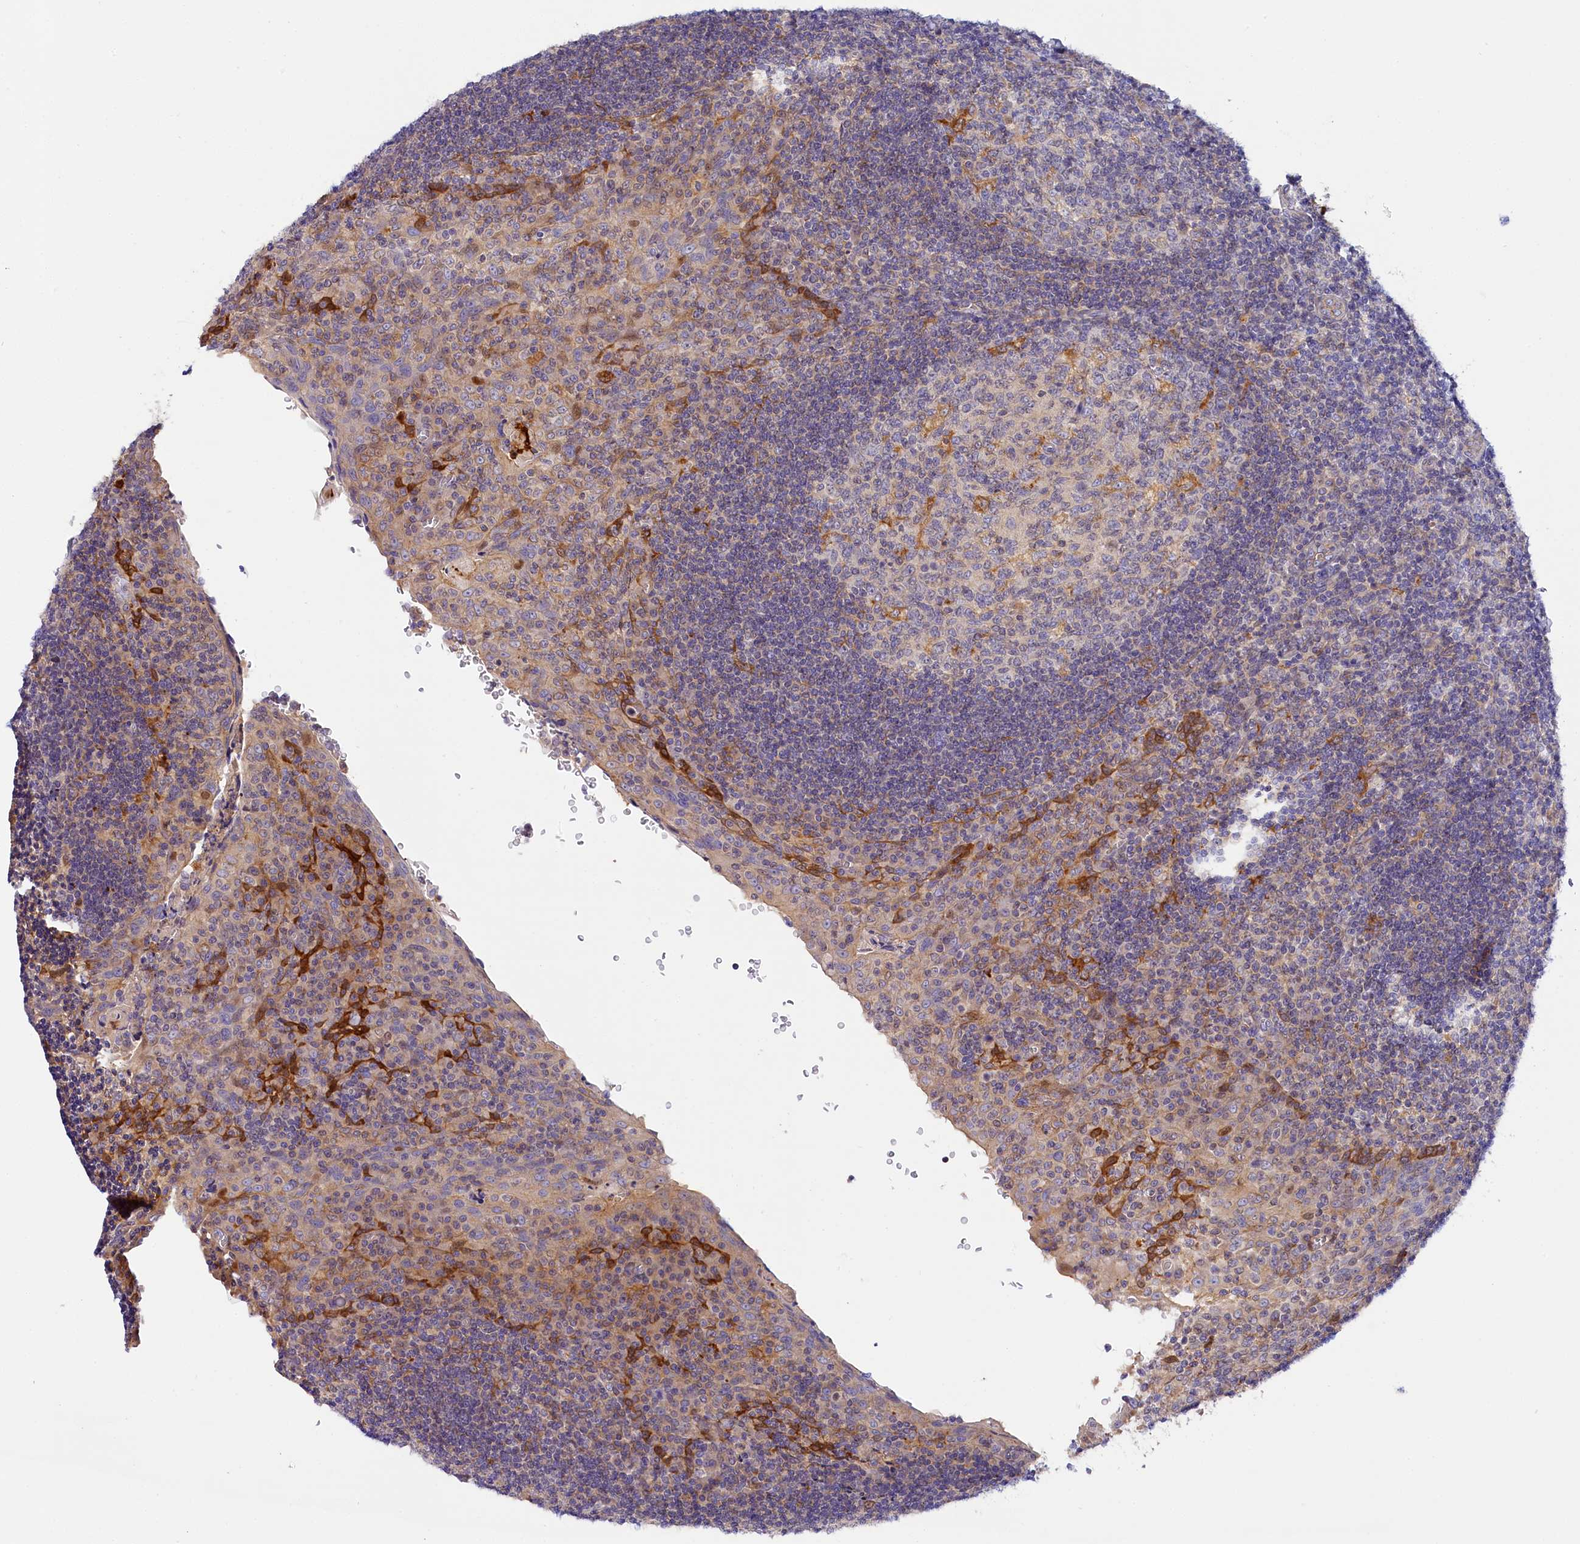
{"staining": {"intensity": "moderate", "quantity": "<25%", "location": "cytoplasmic/membranous"}, "tissue": "tonsil", "cell_type": "Germinal center cells", "image_type": "normal", "snomed": [{"axis": "morphology", "description": "Normal tissue, NOS"}, {"axis": "topography", "description": "Tonsil"}], "caption": "Brown immunohistochemical staining in unremarkable human tonsil displays moderate cytoplasmic/membranous expression in approximately <25% of germinal center cells.", "gene": "KATNB1", "patient": {"sex": "male", "age": 17}}